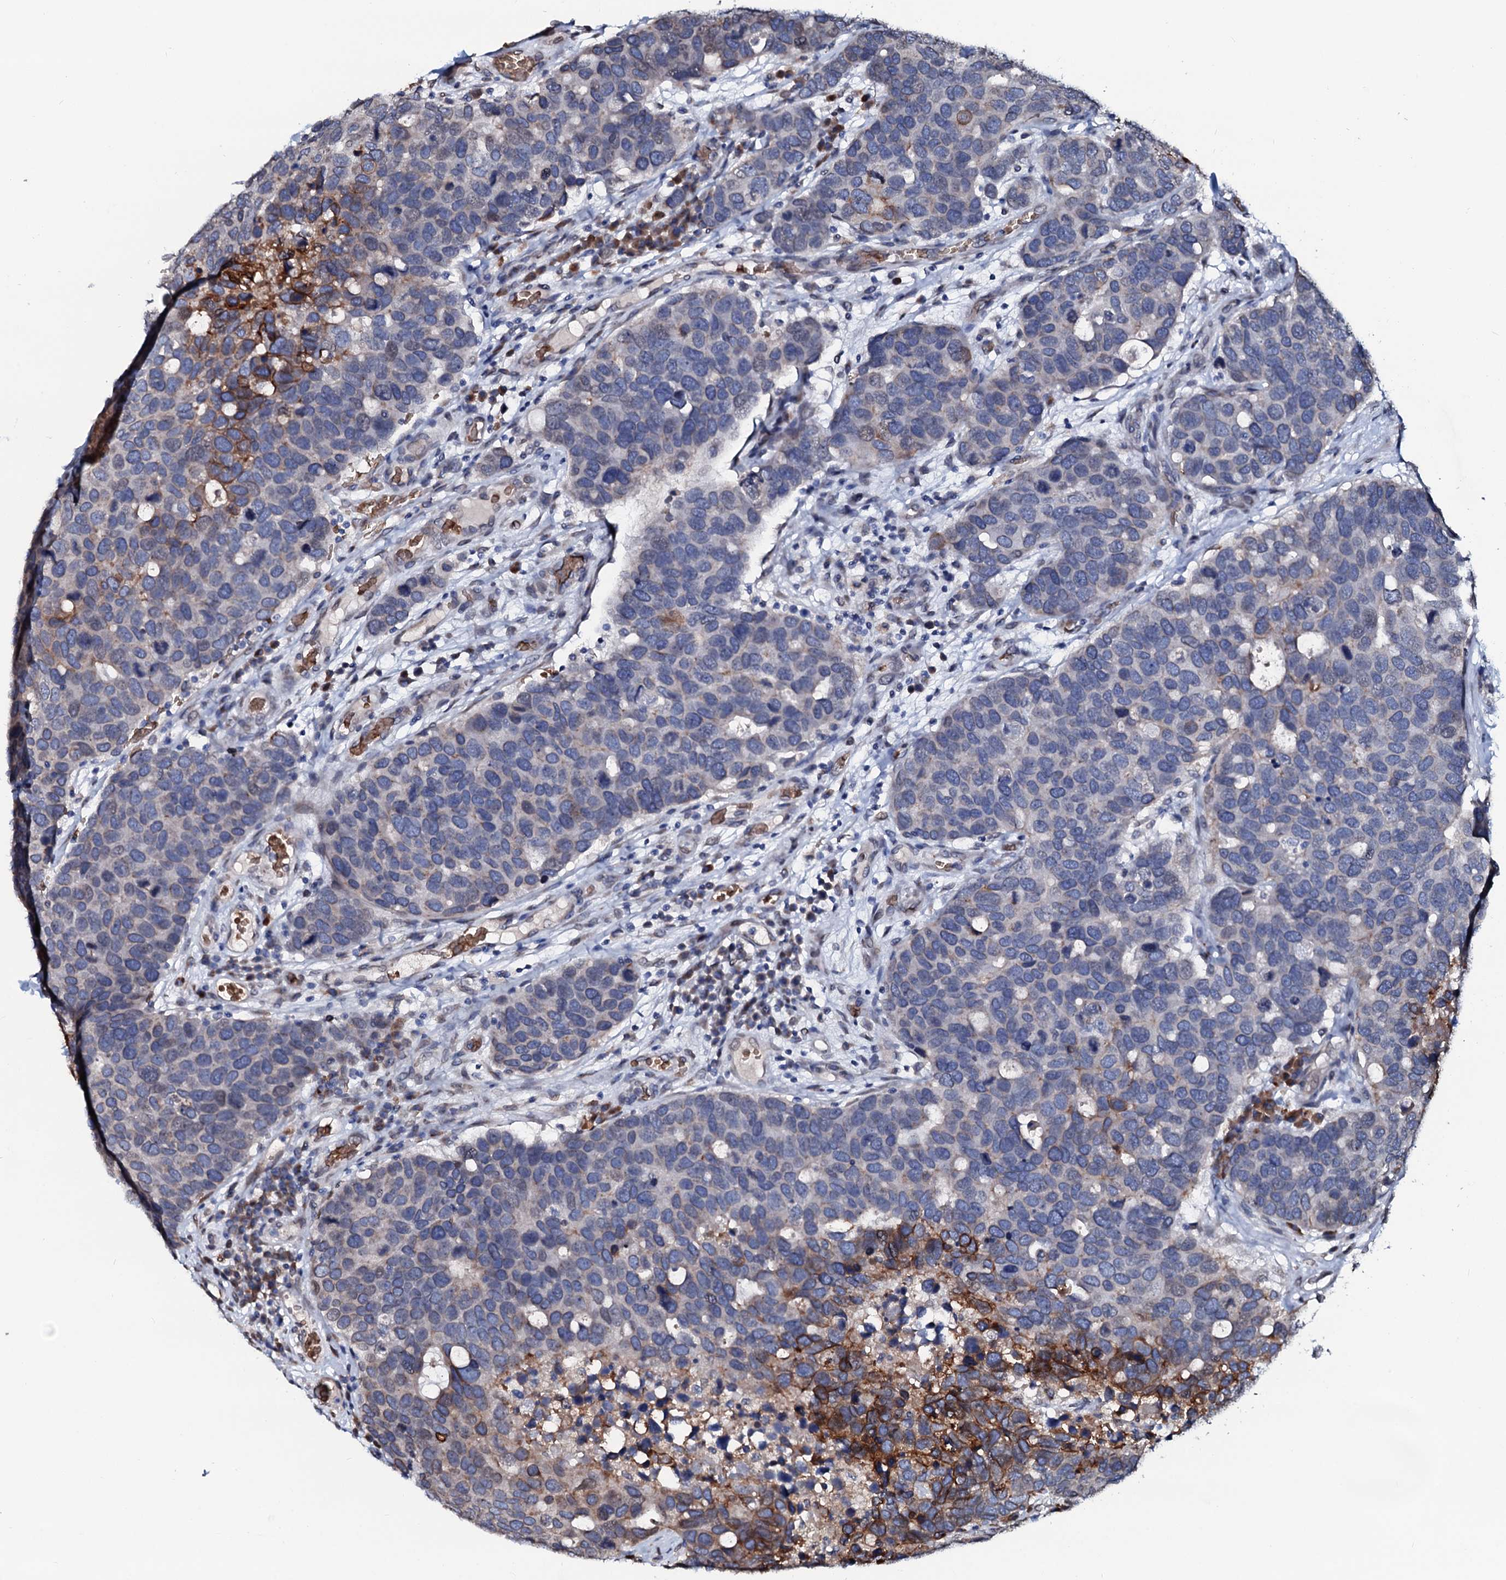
{"staining": {"intensity": "moderate", "quantity": "<25%", "location": "cytoplasmic/membranous"}, "tissue": "breast cancer", "cell_type": "Tumor cells", "image_type": "cancer", "snomed": [{"axis": "morphology", "description": "Duct carcinoma"}, {"axis": "topography", "description": "Breast"}], "caption": "Human breast cancer (invasive ductal carcinoma) stained with a protein marker shows moderate staining in tumor cells.", "gene": "NRP2", "patient": {"sex": "female", "age": 83}}